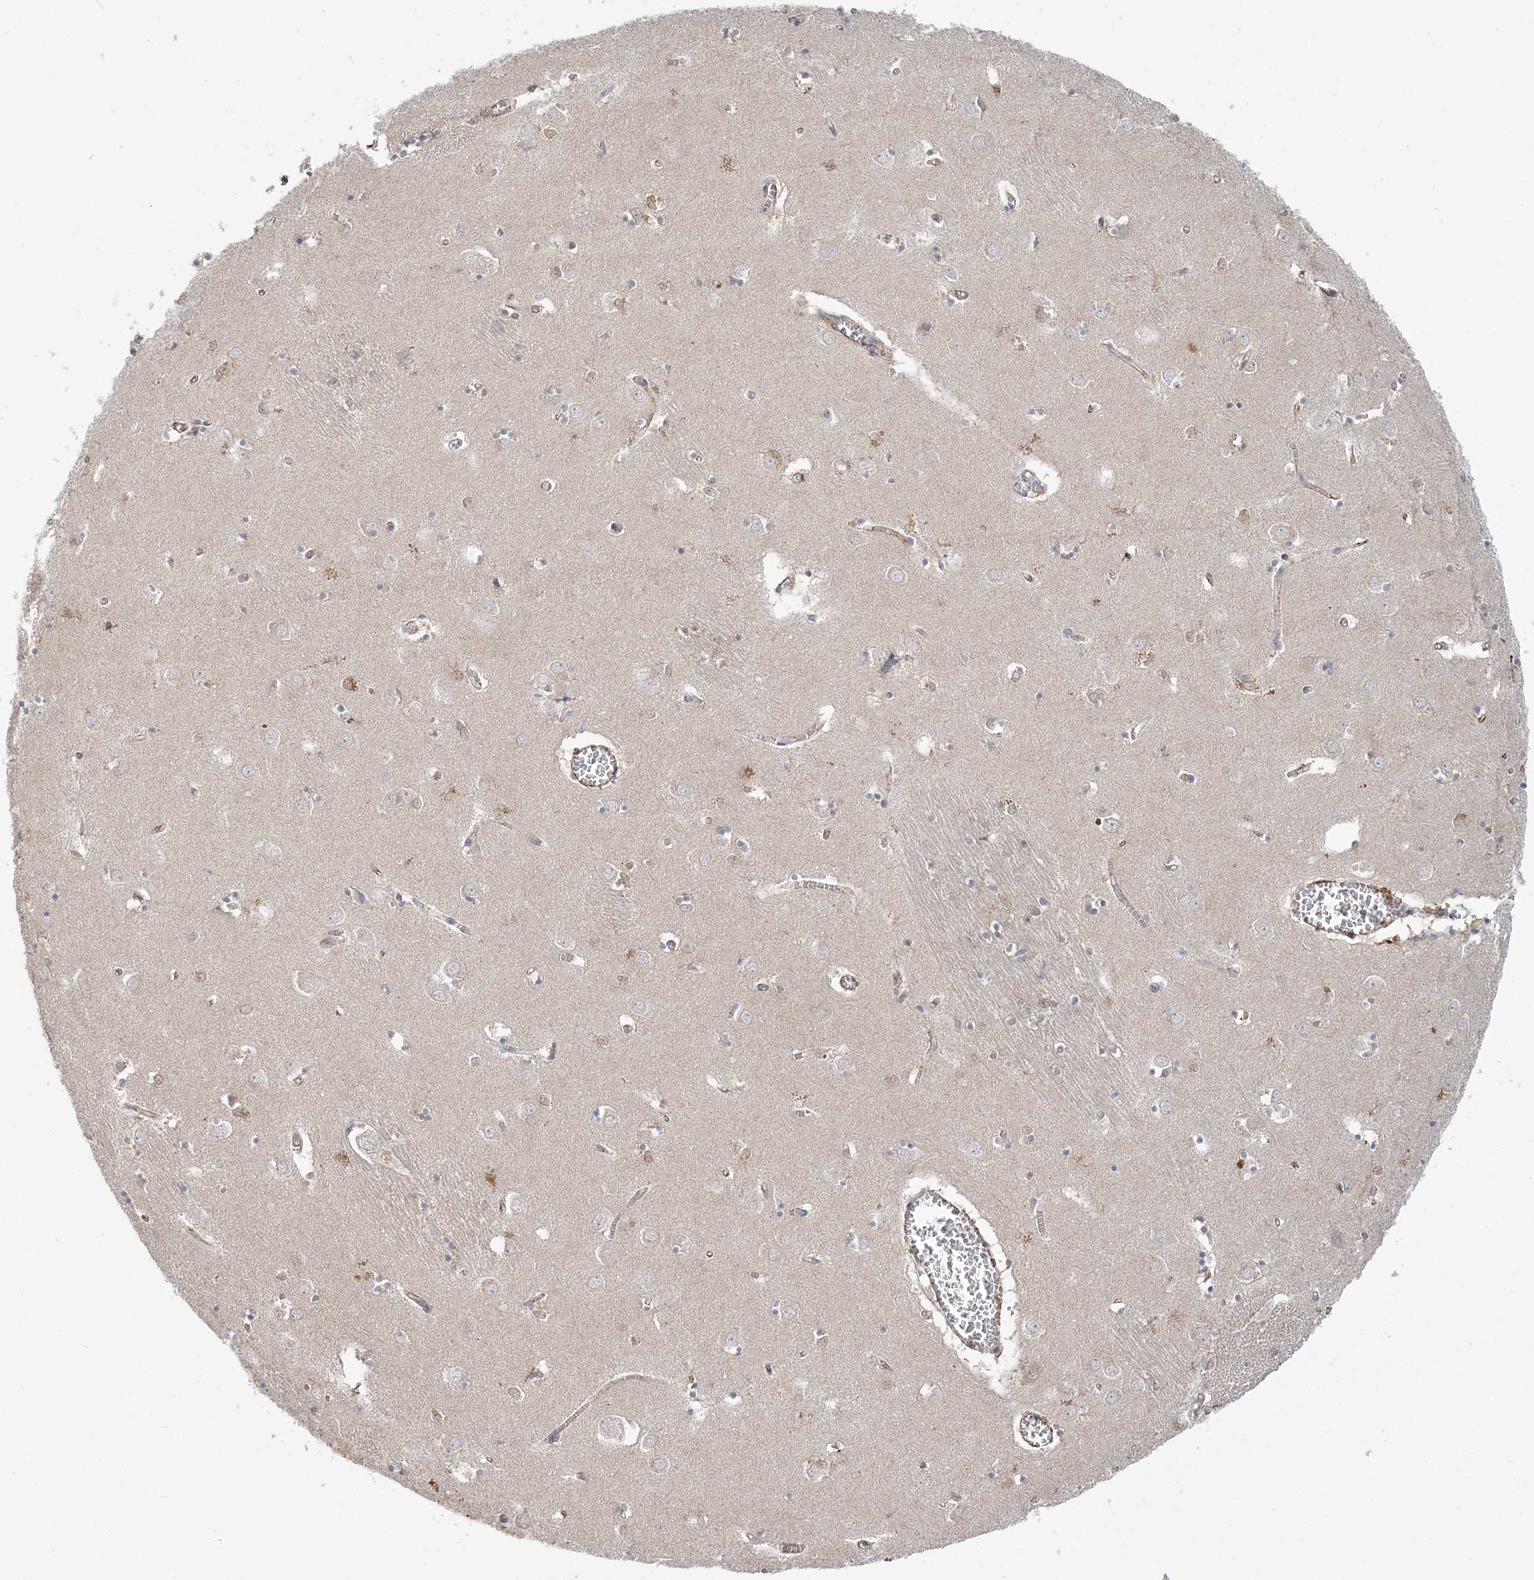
{"staining": {"intensity": "weak", "quantity": "<25%", "location": "cytoplasmic/membranous"}, "tissue": "caudate", "cell_type": "Glial cells", "image_type": "normal", "snomed": [{"axis": "morphology", "description": "Normal tissue, NOS"}, {"axis": "topography", "description": "Lateral ventricle wall"}], "caption": "Image shows no protein staining in glial cells of unremarkable caudate.", "gene": "INPP1", "patient": {"sex": "male", "age": 70}}